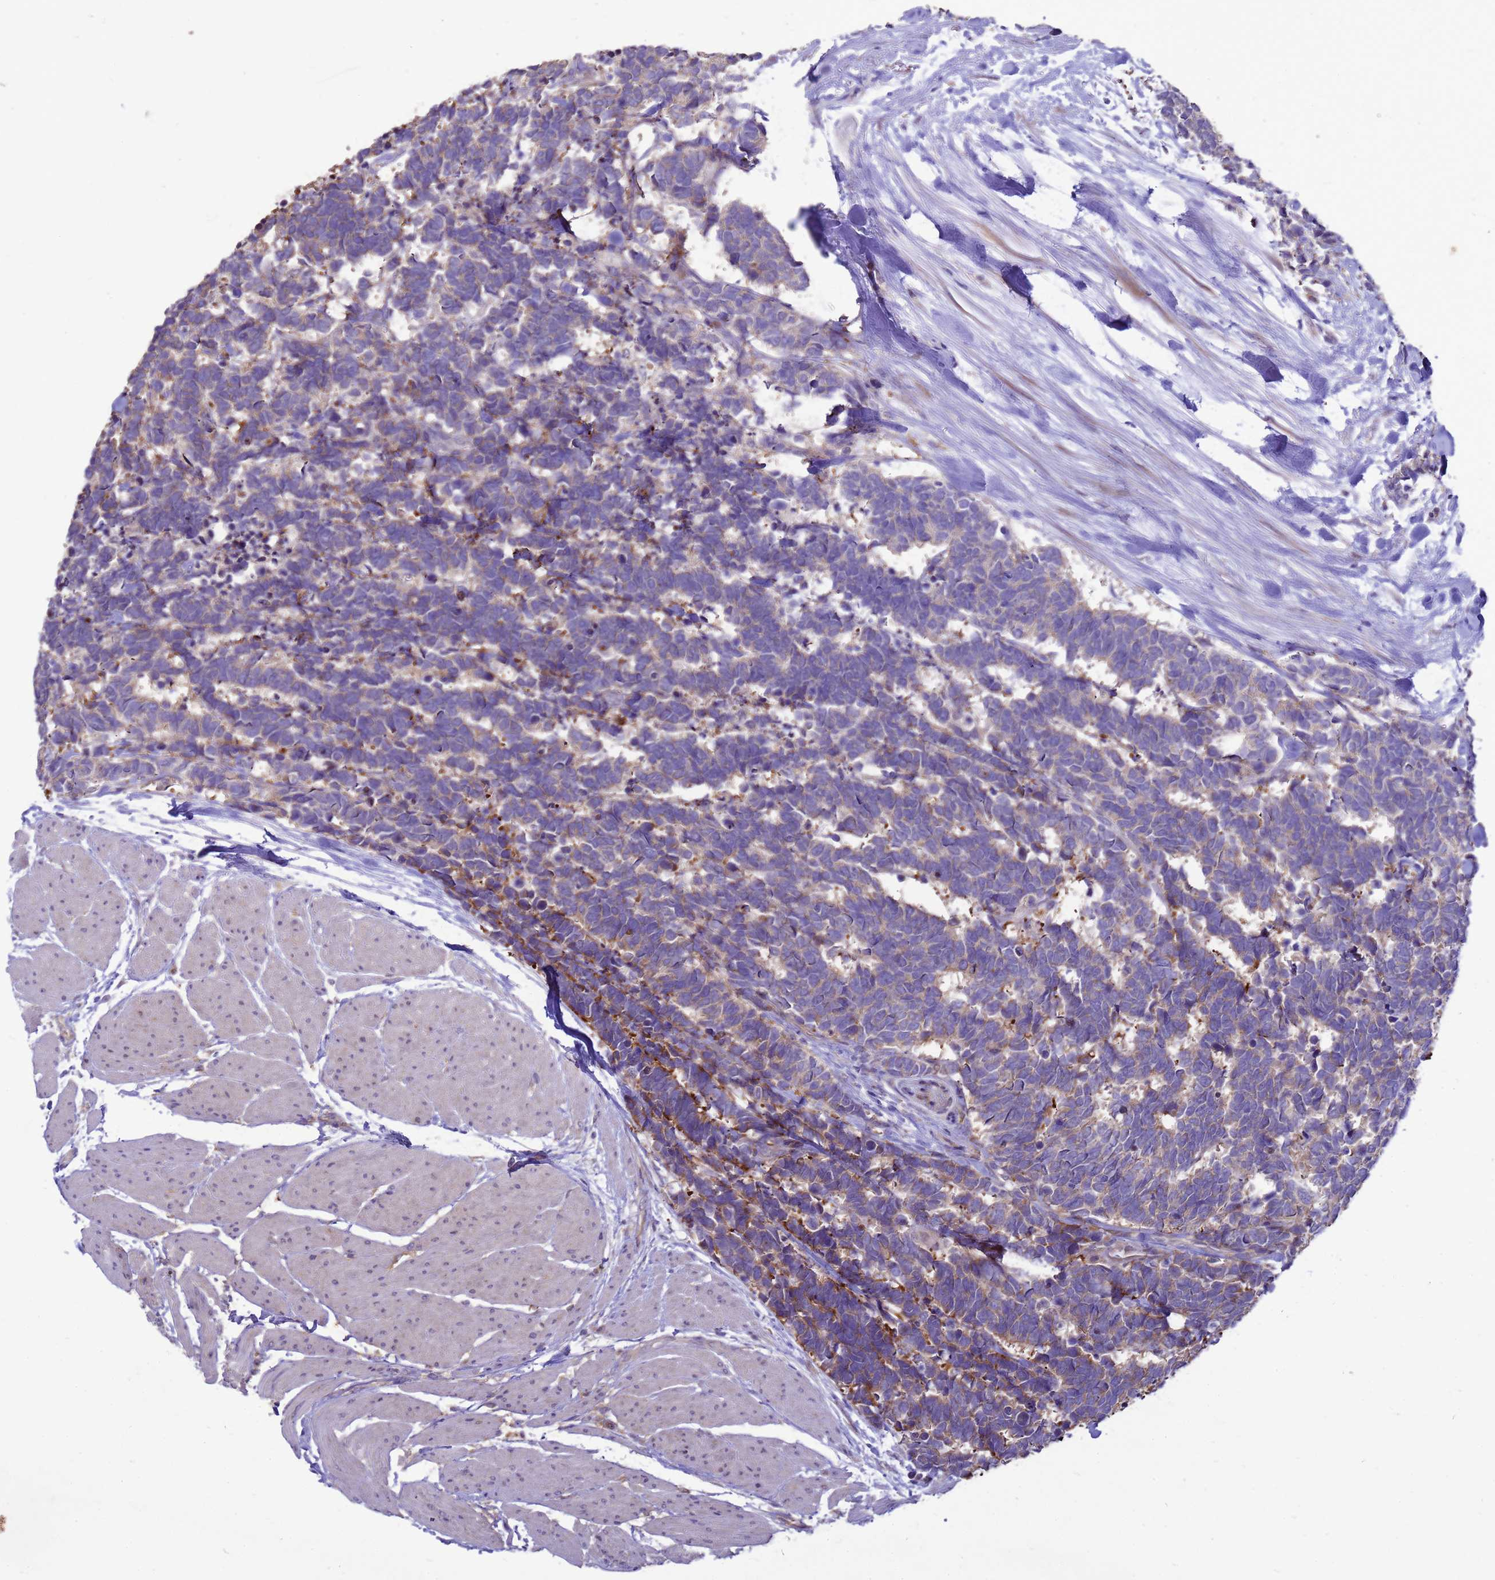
{"staining": {"intensity": "moderate", "quantity": "<25%", "location": "cytoplasmic/membranous"}, "tissue": "carcinoid", "cell_type": "Tumor cells", "image_type": "cancer", "snomed": [{"axis": "morphology", "description": "Carcinoma, NOS"}, {"axis": "morphology", "description": "Carcinoid, malignant, NOS"}, {"axis": "topography", "description": "Urinary bladder"}], "caption": "Brown immunohistochemical staining in carcinoid reveals moderate cytoplasmic/membranous positivity in approximately <25% of tumor cells.", "gene": "EIF4EBP3", "patient": {"sex": "male", "age": 57}}